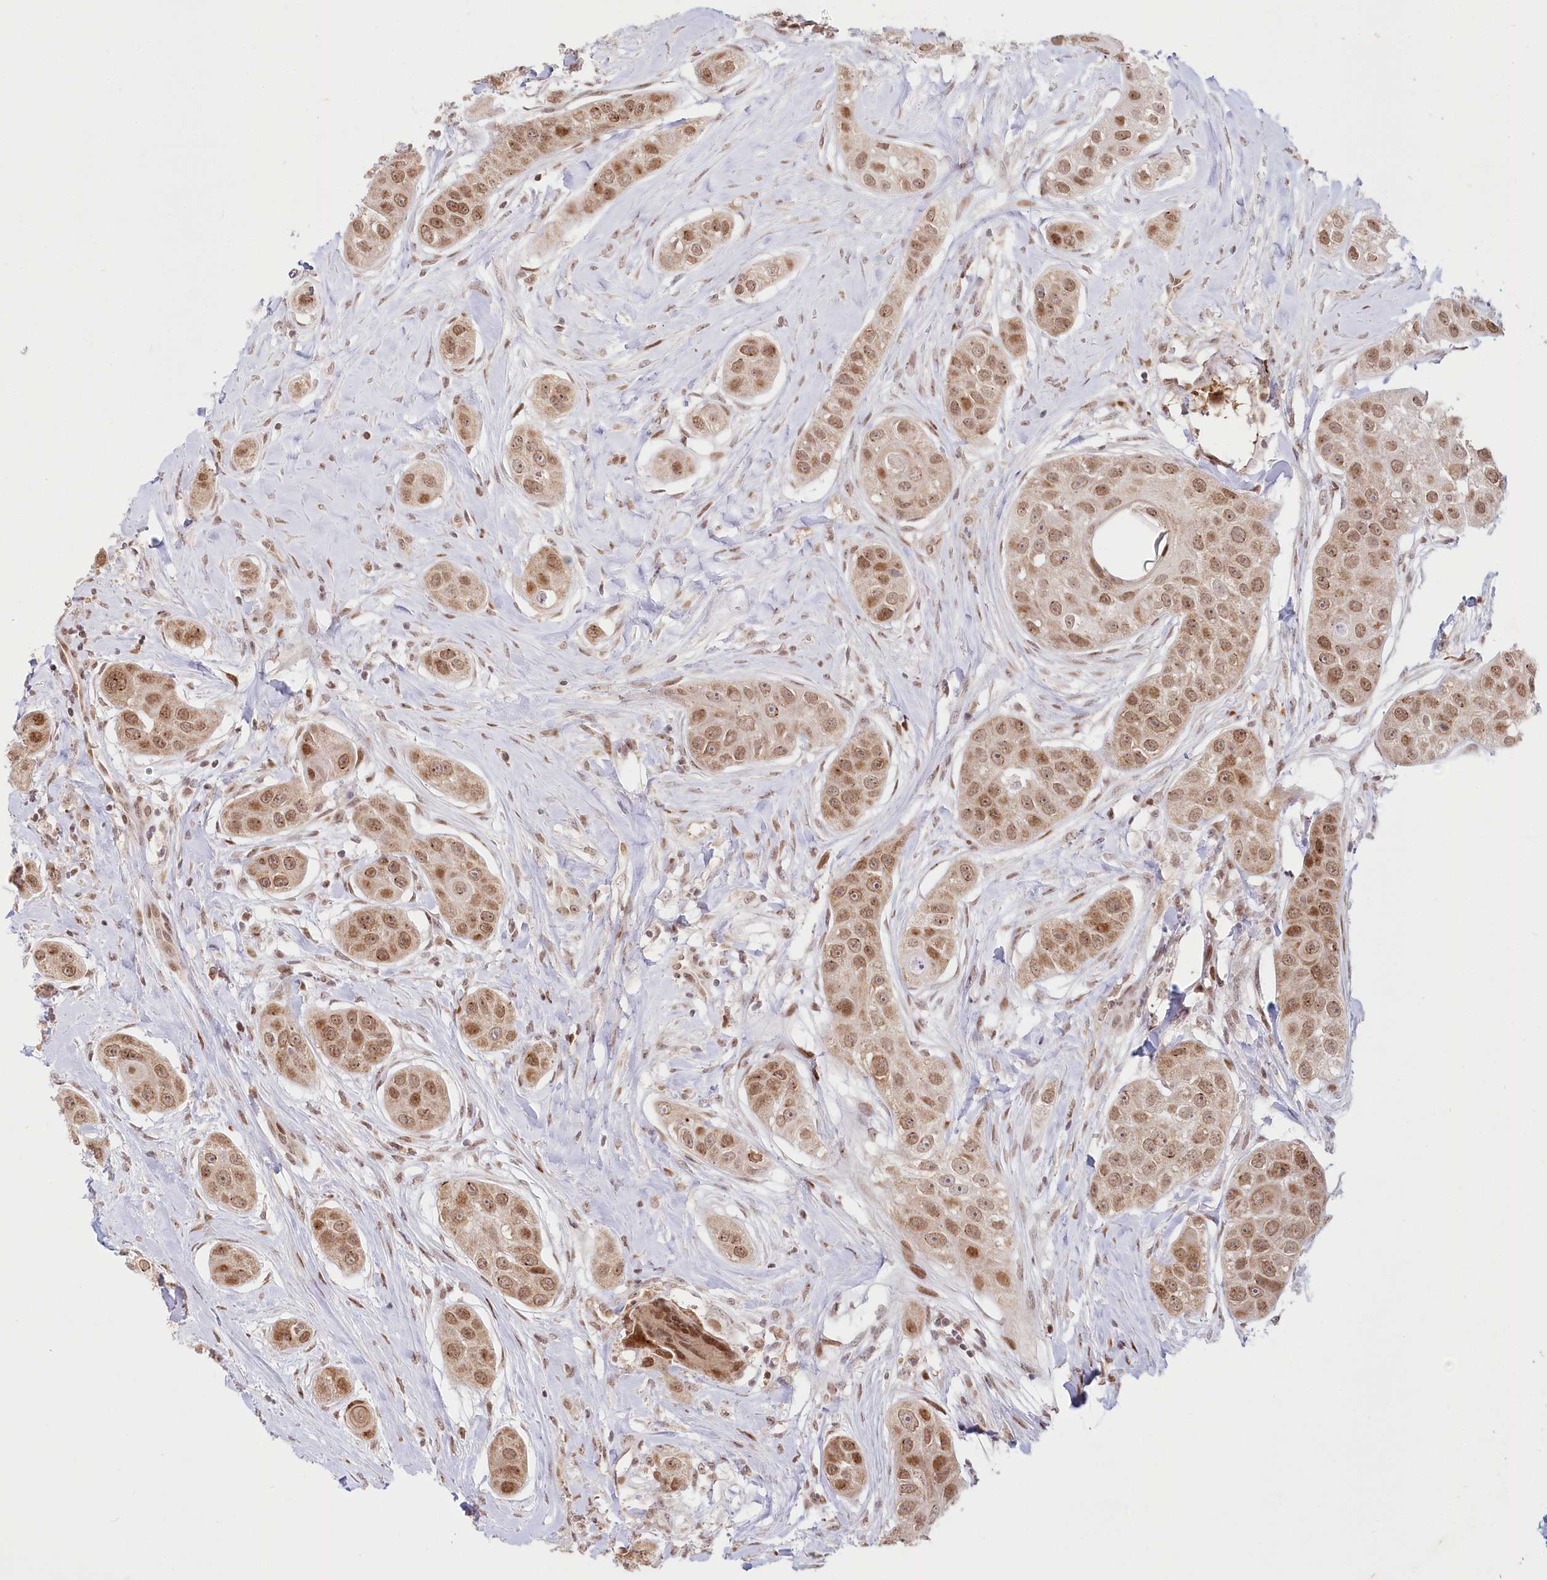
{"staining": {"intensity": "moderate", "quantity": ">75%", "location": "nuclear"}, "tissue": "head and neck cancer", "cell_type": "Tumor cells", "image_type": "cancer", "snomed": [{"axis": "morphology", "description": "Normal tissue, NOS"}, {"axis": "morphology", "description": "Squamous cell carcinoma, NOS"}, {"axis": "topography", "description": "Skeletal muscle"}, {"axis": "topography", "description": "Head-Neck"}], "caption": "A micrograph showing moderate nuclear staining in approximately >75% of tumor cells in head and neck squamous cell carcinoma, as visualized by brown immunohistochemical staining.", "gene": "PYURF", "patient": {"sex": "male", "age": 51}}